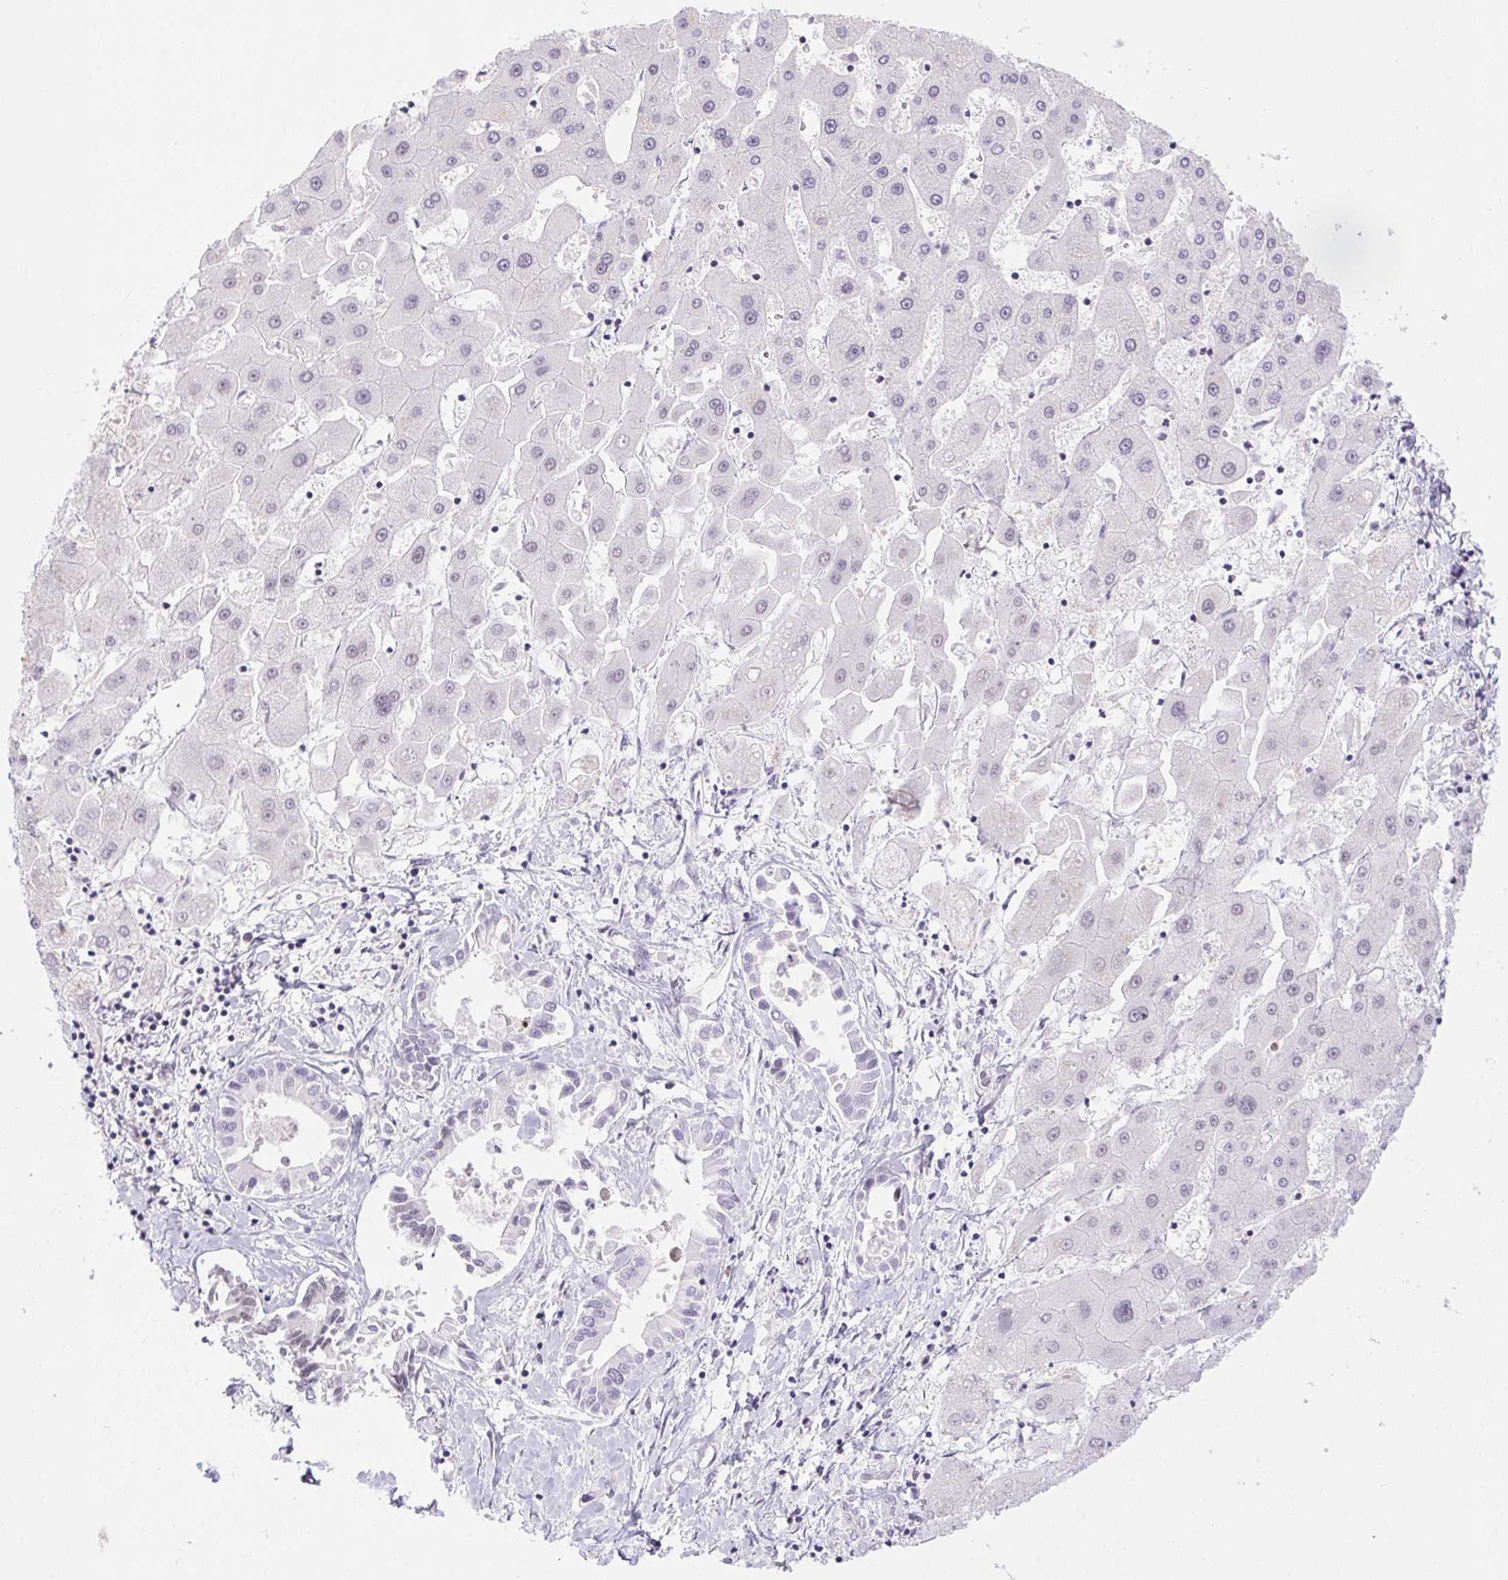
{"staining": {"intensity": "negative", "quantity": "none", "location": "none"}, "tissue": "liver cancer", "cell_type": "Tumor cells", "image_type": "cancer", "snomed": [{"axis": "morphology", "description": "Cholangiocarcinoma"}, {"axis": "topography", "description": "Liver"}], "caption": "Liver cholangiocarcinoma was stained to show a protein in brown. There is no significant positivity in tumor cells. (DAB immunohistochemistry visualized using brightfield microscopy, high magnification).", "gene": "DDX17", "patient": {"sex": "male", "age": 66}}